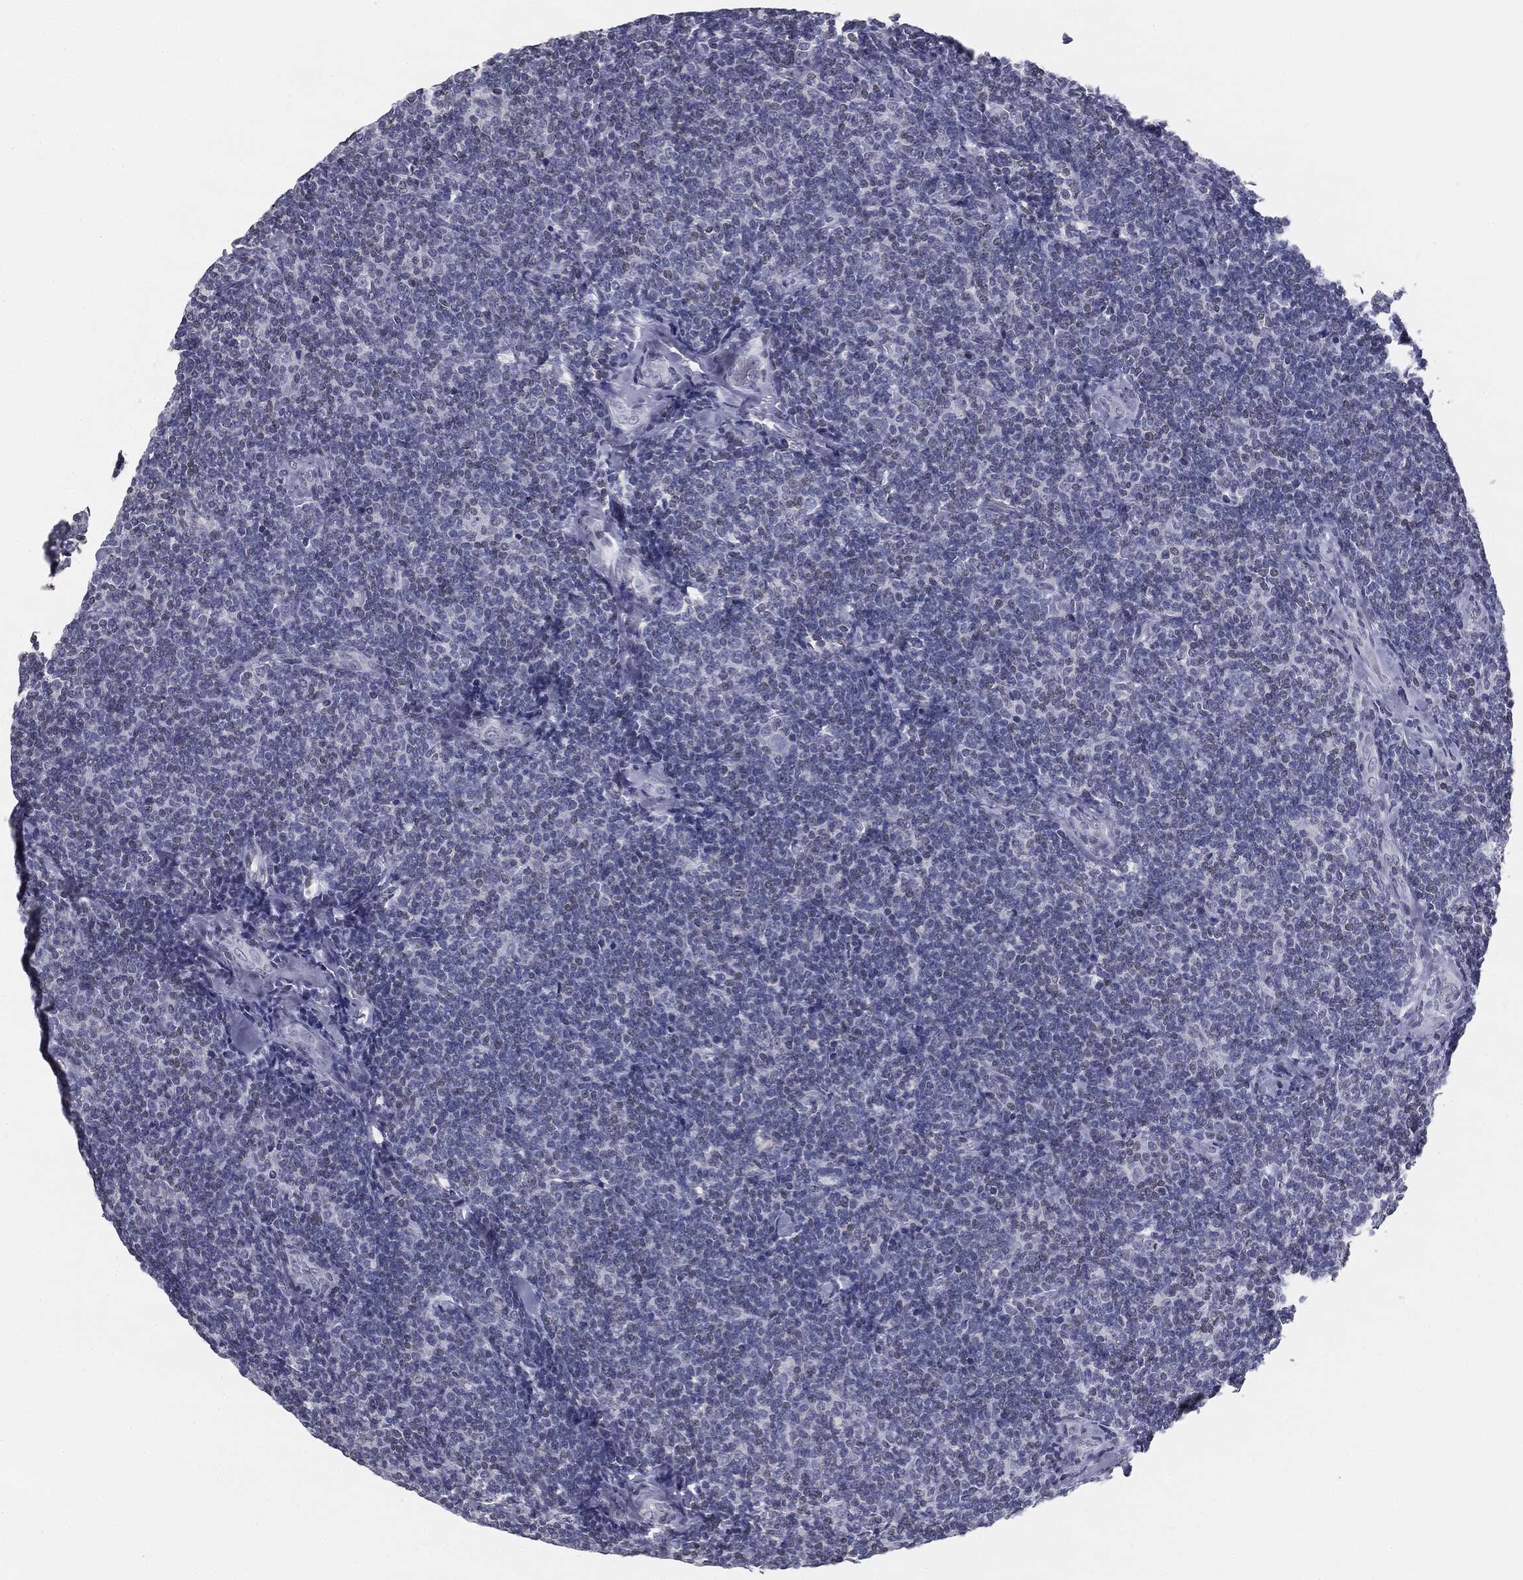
{"staining": {"intensity": "negative", "quantity": "none", "location": "none"}, "tissue": "lymphoma", "cell_type": "Tumor cells", "image_type": "cancer", "snomed": [{"axis": "morphology", "description": "Malignant lymphoma, non-Hodgkin's type, Low grade"}, {"axis": "topography", "description": "Lymph node"}], "caption": "The image shows no significant expression in tumor cells of lymphoma.", "gene": "ALDOB", "patient": {"sex": "female", "age": 56}}